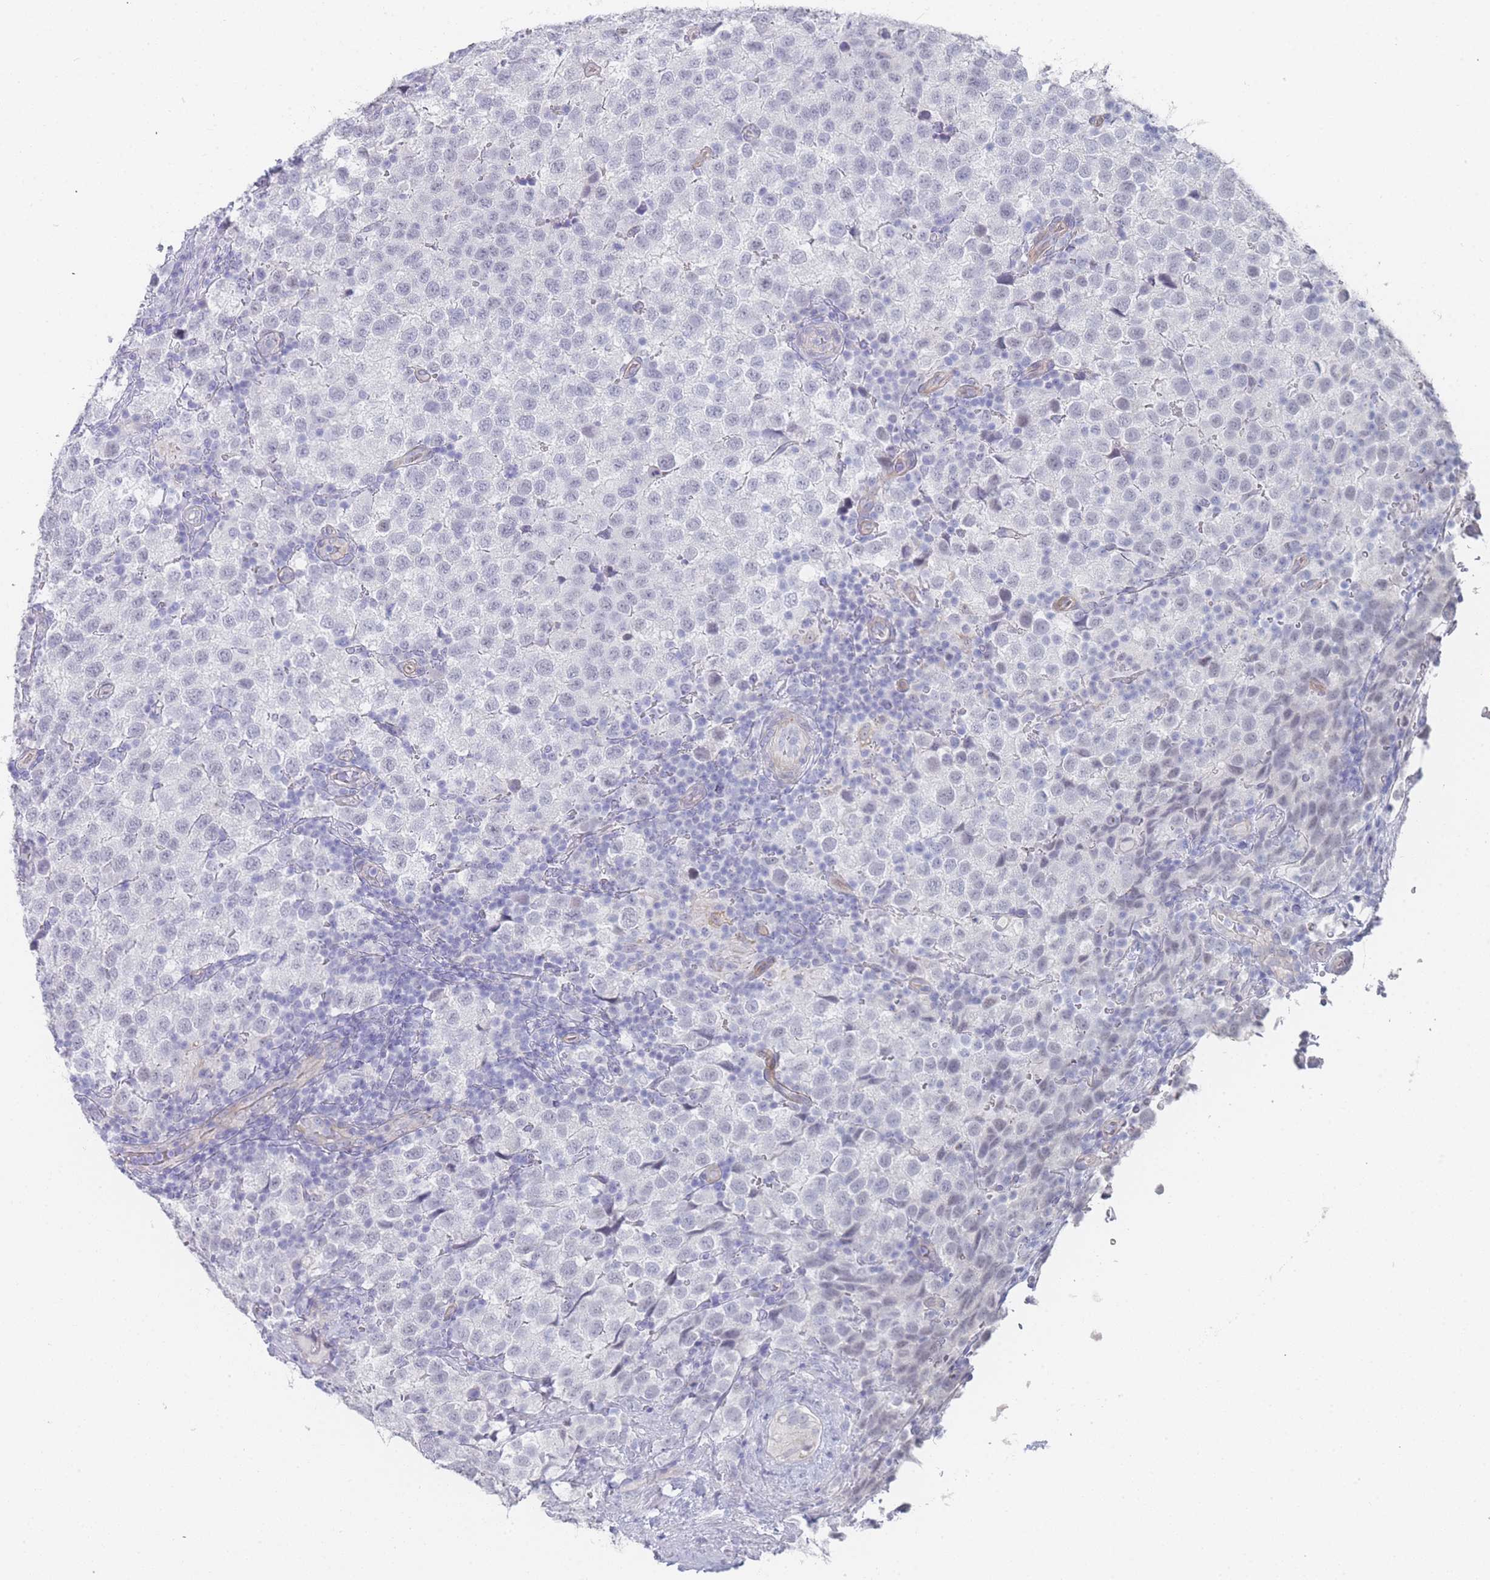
{"staining": {"intensity": "negative", "quantity": "none", "location": "none"}, "tissue": "testis cancer", "cell_type": "Tumor cells", "image_type": "cancer", "snomed": [{"axis": "morphology", "description": "Seminoma, NOS"}, {"axis": "topography", "description": "Testis"}], "caption": "This histopathology image is of testis seminoma stained with immunohistochemistry (IHC) to label a protein in brown with the nuclei are counter-stained blue. There is no positivity in tumor cells.", "gene": "IMPG1", "patient": {"sex": "male", "age": 34}}